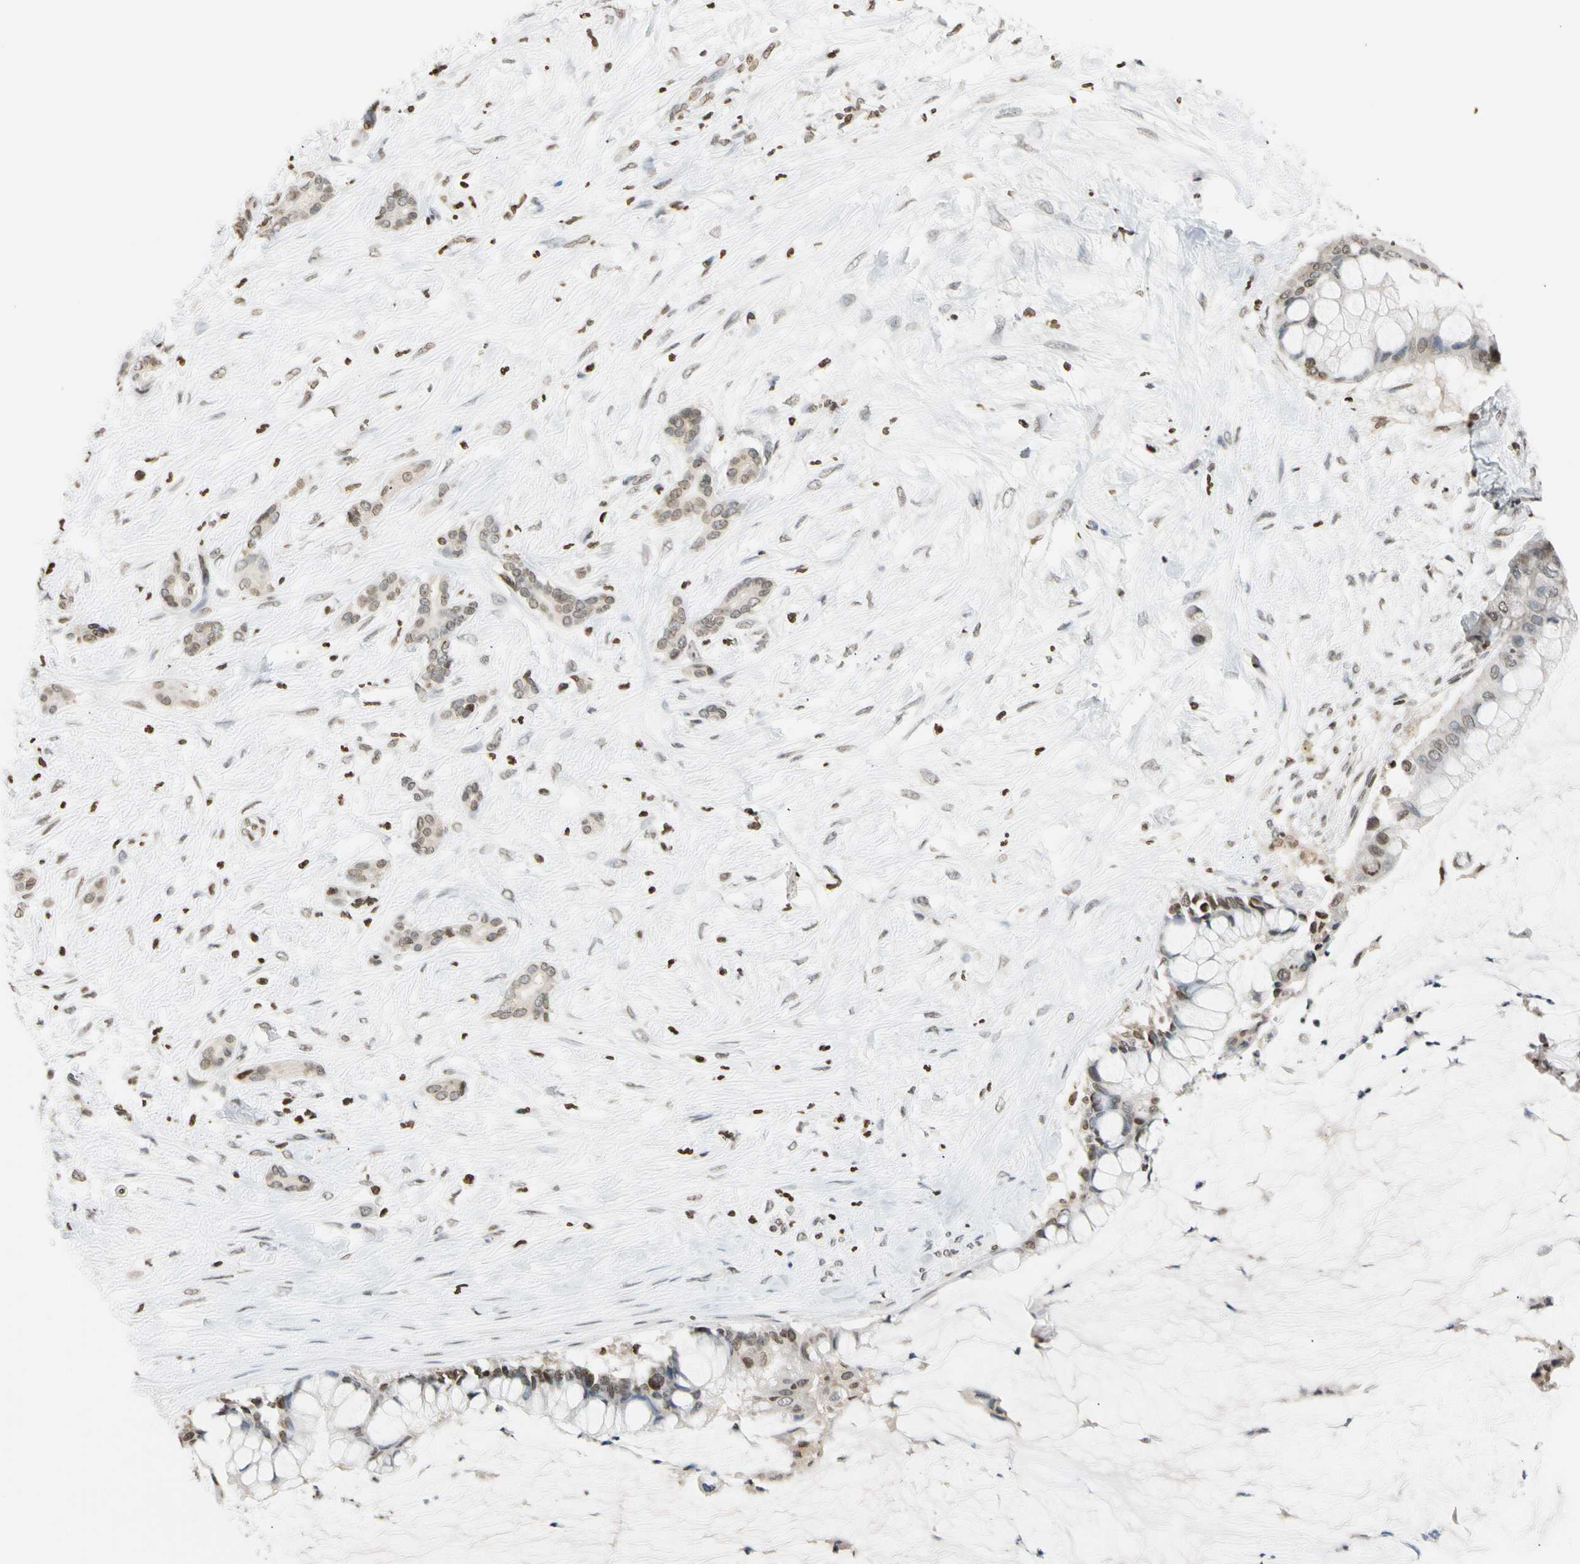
{"staining": {"intensity": "negative", "quantity": "none", "location": "none"}, "tissue": "pancreatic cancer", "cell_type": "Tumor cells", "image_type": "cancer", "snomed": [{"axis": "morphology", "description": "Adenocarcinoma, NOS"}, {"axis": "topography", "description": "Pancreas"}], "caption": "IHC histopathology image of human pancreatic adenocarcinoma stained for a protein (brown), which shows no expression in tumor cells.", "gene": "GPX4", "patient": {"sex": "male", "age": 41}}